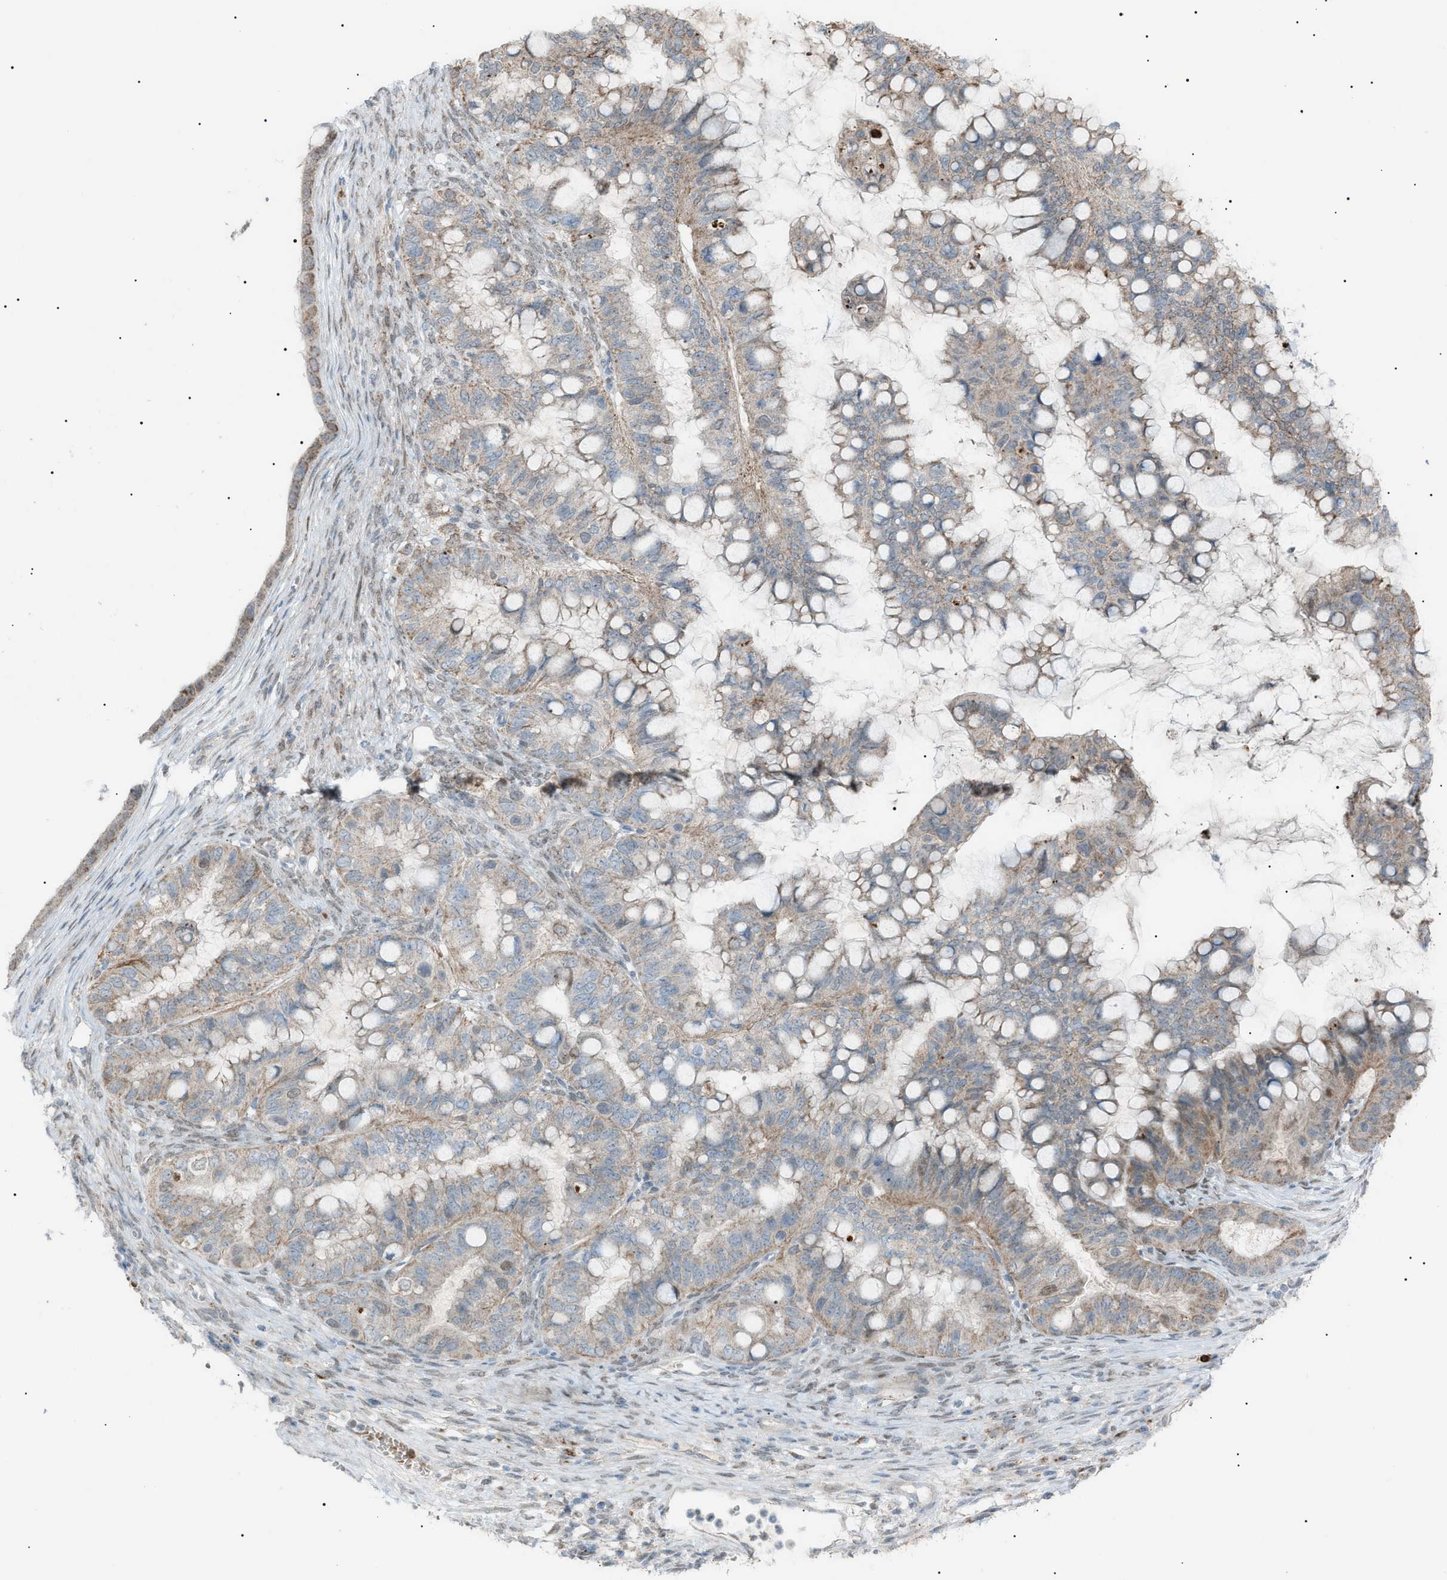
{"staining": {"intensity": "weak", "quantity": ">75%", "location": "cytoplasmic/membranous"}, "tissue": "ovarian cancer", "cell_type": "Tumor cells", "image_type": "cancer", "snomed": [{"axis": "morphology", "description": "Cystadenocarcinoma, mucinous, NOS"}, {"axis": "topography", "description": "Ovary"}], "caption": "A histopathology image showing weak cytoplasmic/membranous positivity in approximately >75% of tumor cells in ovarian mucinous cystadenocarcinoma, as visualized by brown immunohistochemical staining.", "gene": "ZNF516", "patient": {"sex": "female", "age": 80}}